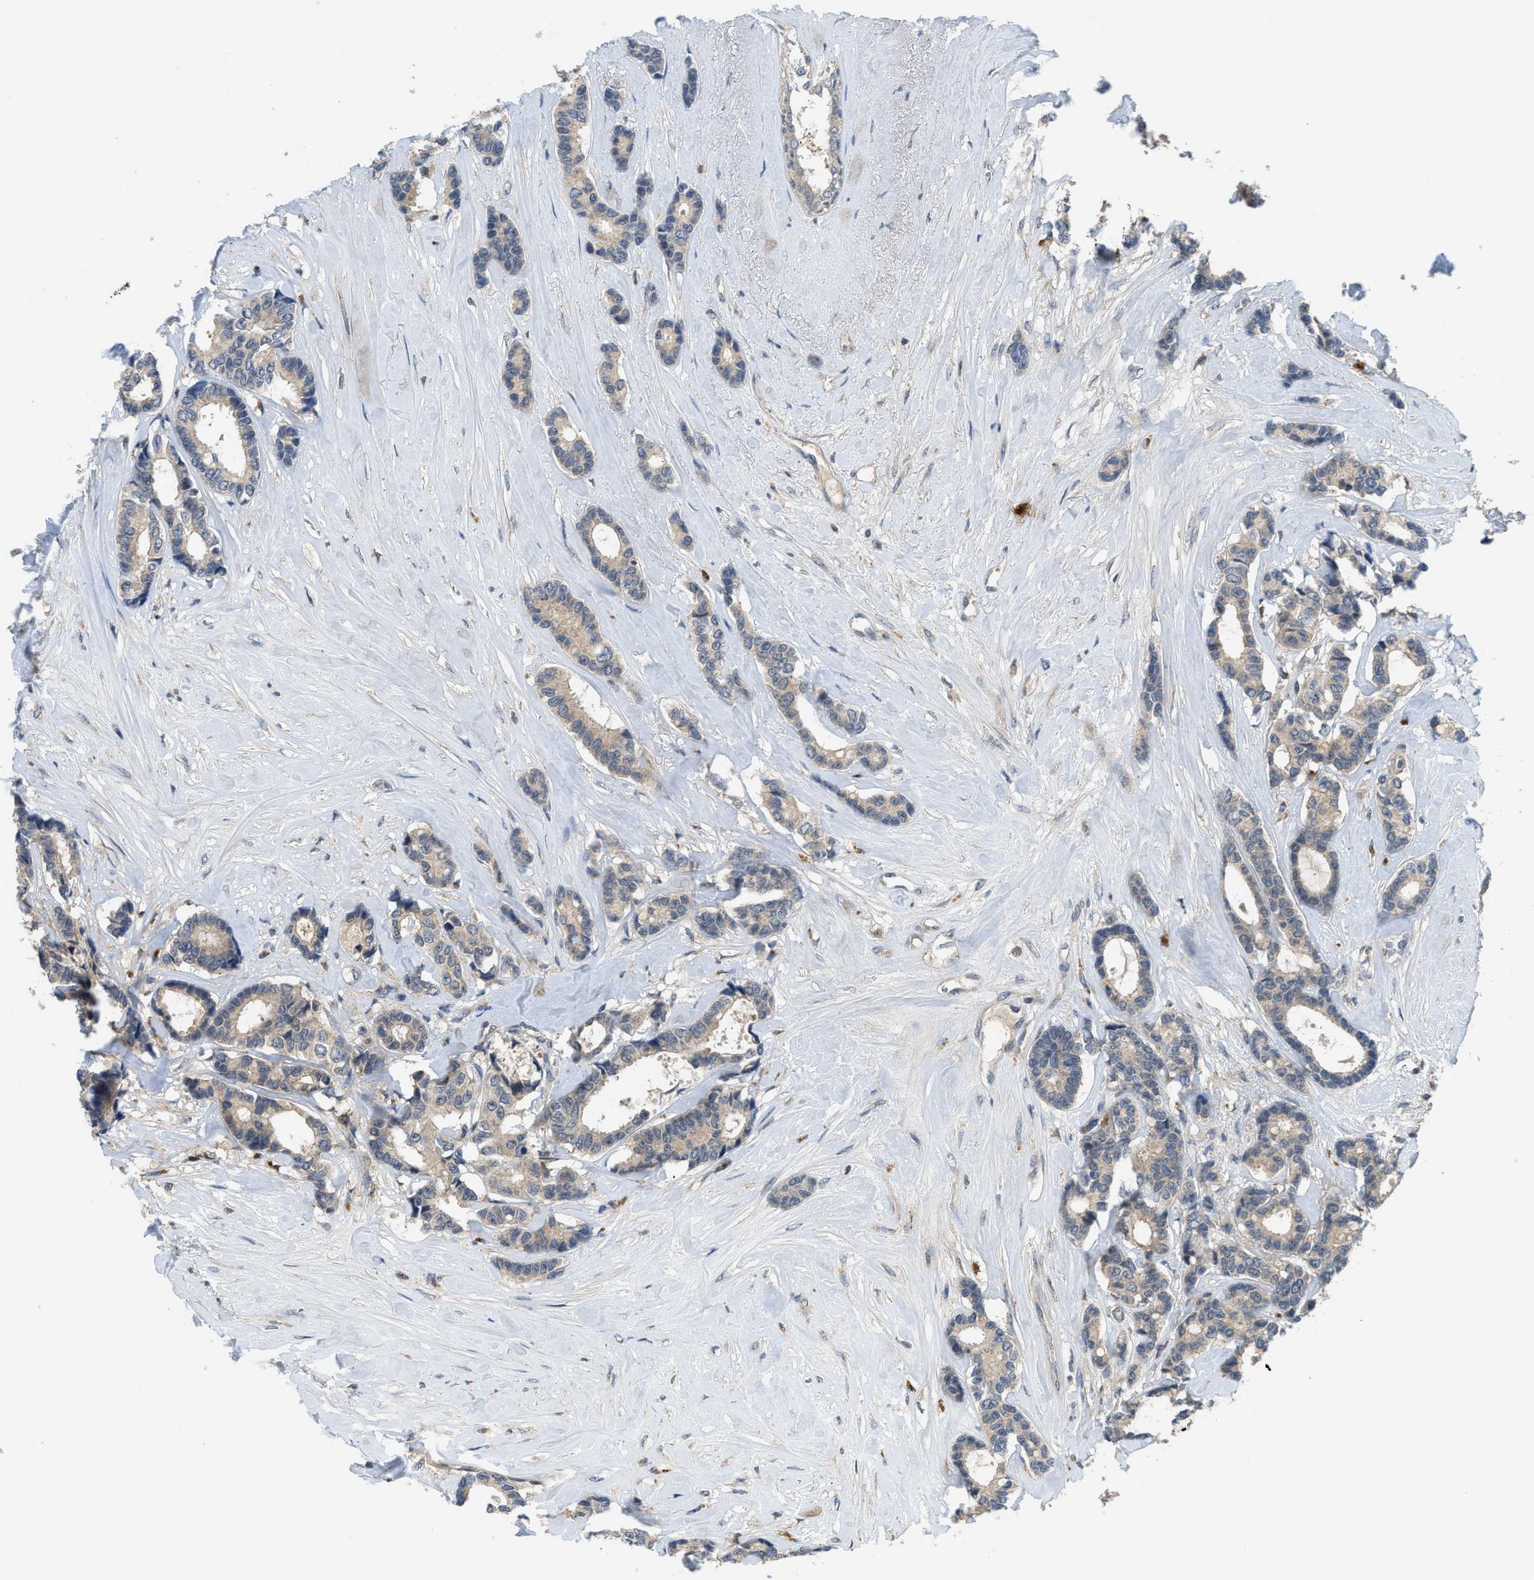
{"staining": {"intensity": "weak", "quantity": ">75%", "location": "cytoplasmic/membranous"}, "tissue": "breast cancer", "cell_type": "Tumor cells", "image_type": "cancer", "snomed": [{"axis": "morphology", "description": "Duct carcinoma"}, {"axis": "topography", "description": "Breast"}], "caption": "Immunohistochemical staining of human invasive ductal carcinoma (breast) demonstrates low levels of weak cytoplasmic/membranous staining in about >75% of tumor cells. The staining was performed using DAB (3,3'-diaminobenzidine), with brown indicating positive protein expression. Nuclei are stained blue with hematoxylin.", "gene": "PDE7A", "patient": {"sex": "female", "age": 87}}